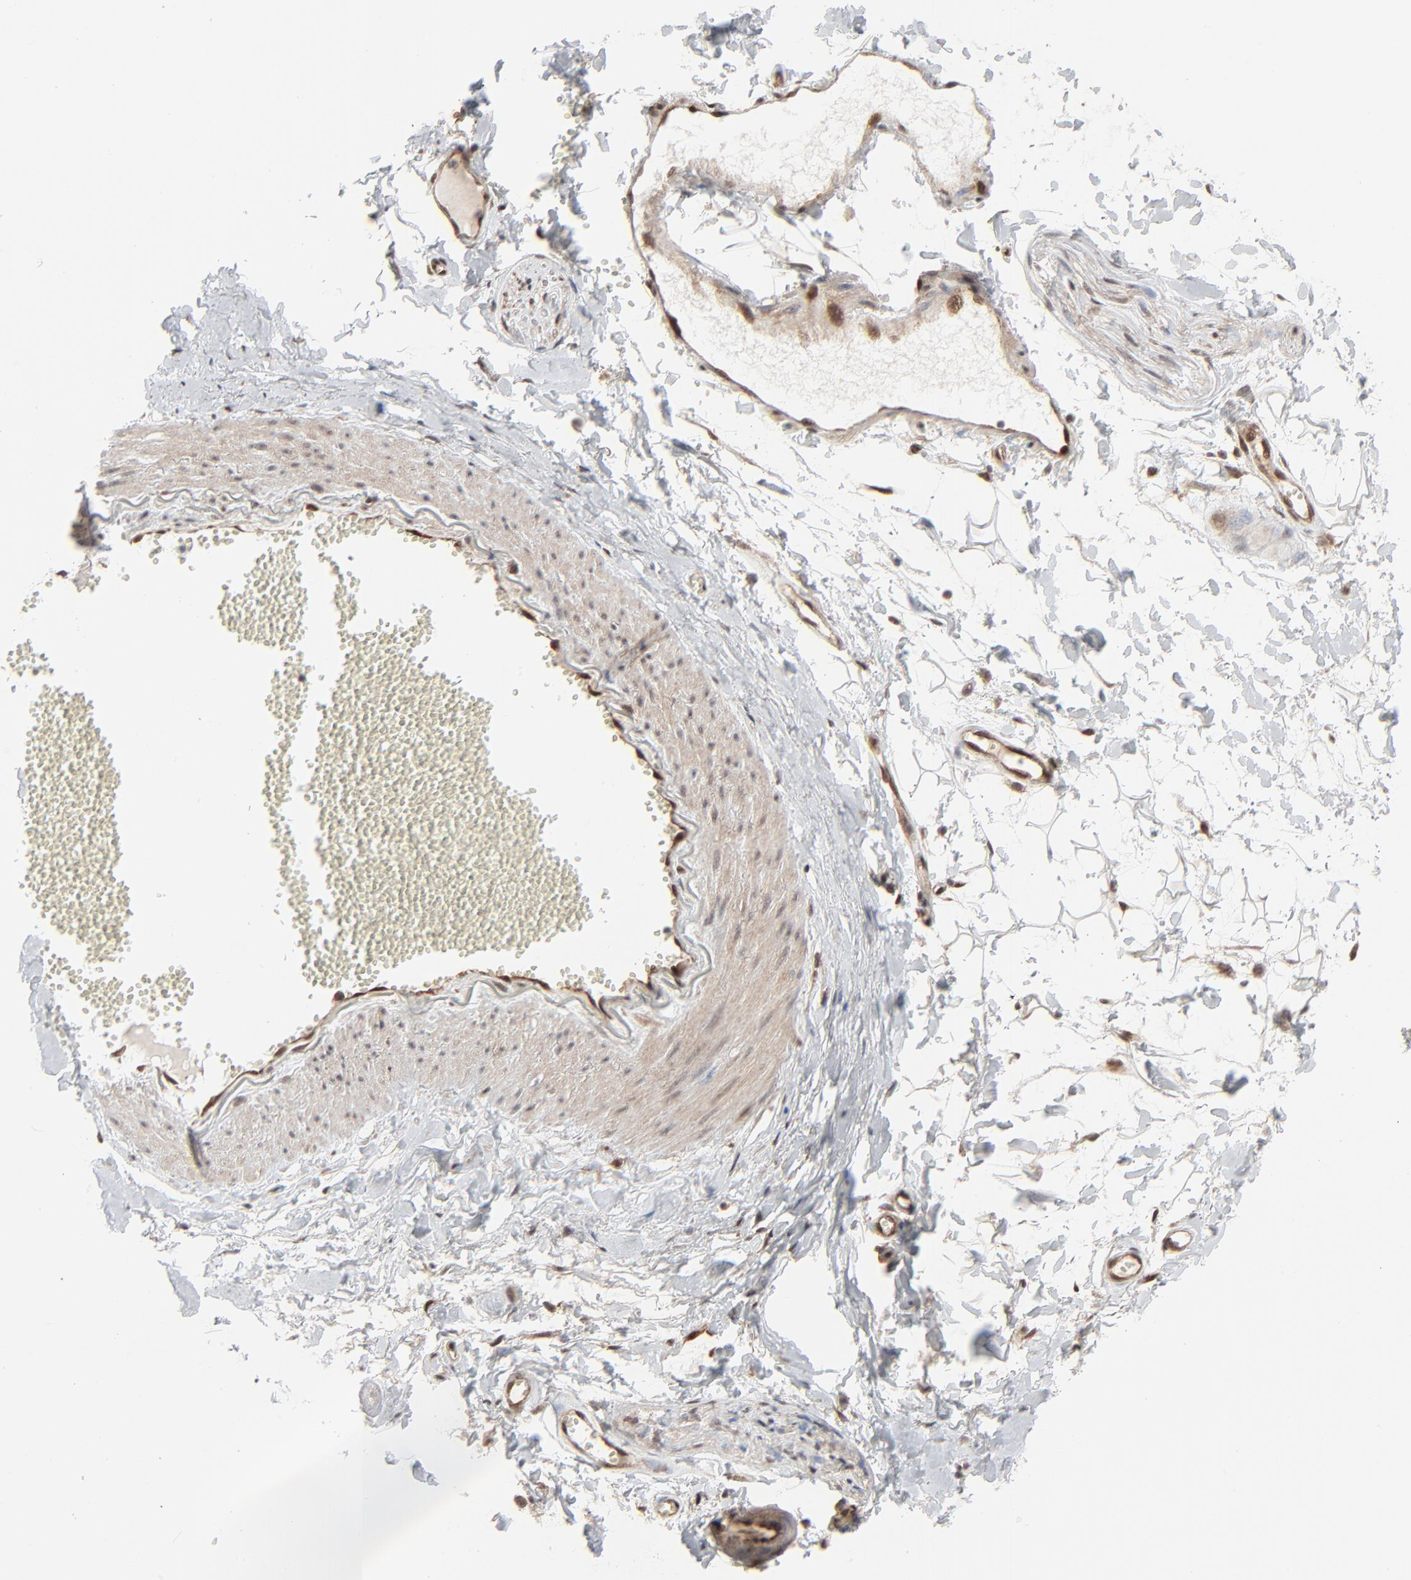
{"staining": {"intensity": "weak", "quantity": ">75%", "location": "cytoplasmic/membranous,nuclear"}, "tissue": "adipose tissue", "cell_type": "Adipocytes", "image_type": "normal", "snomed": [{"axis": "morphology", "description": "Normal tissue, NOS"}, {"axis": "morphology", "description": "Inflammation, NOS"}, {"axis": "topography", "description": "Salivary gland"}, {"axis": "topography", "description": "Peripheral nerve tissue"}], "caption": "Weak cytoplasmic/membranous,nuclear positivity is appreciated in approximately >75% of adipocytes in unremarkable adipose tissue.", "gene": "AKT1", "patient": {"sex": "female", "age": 75}}